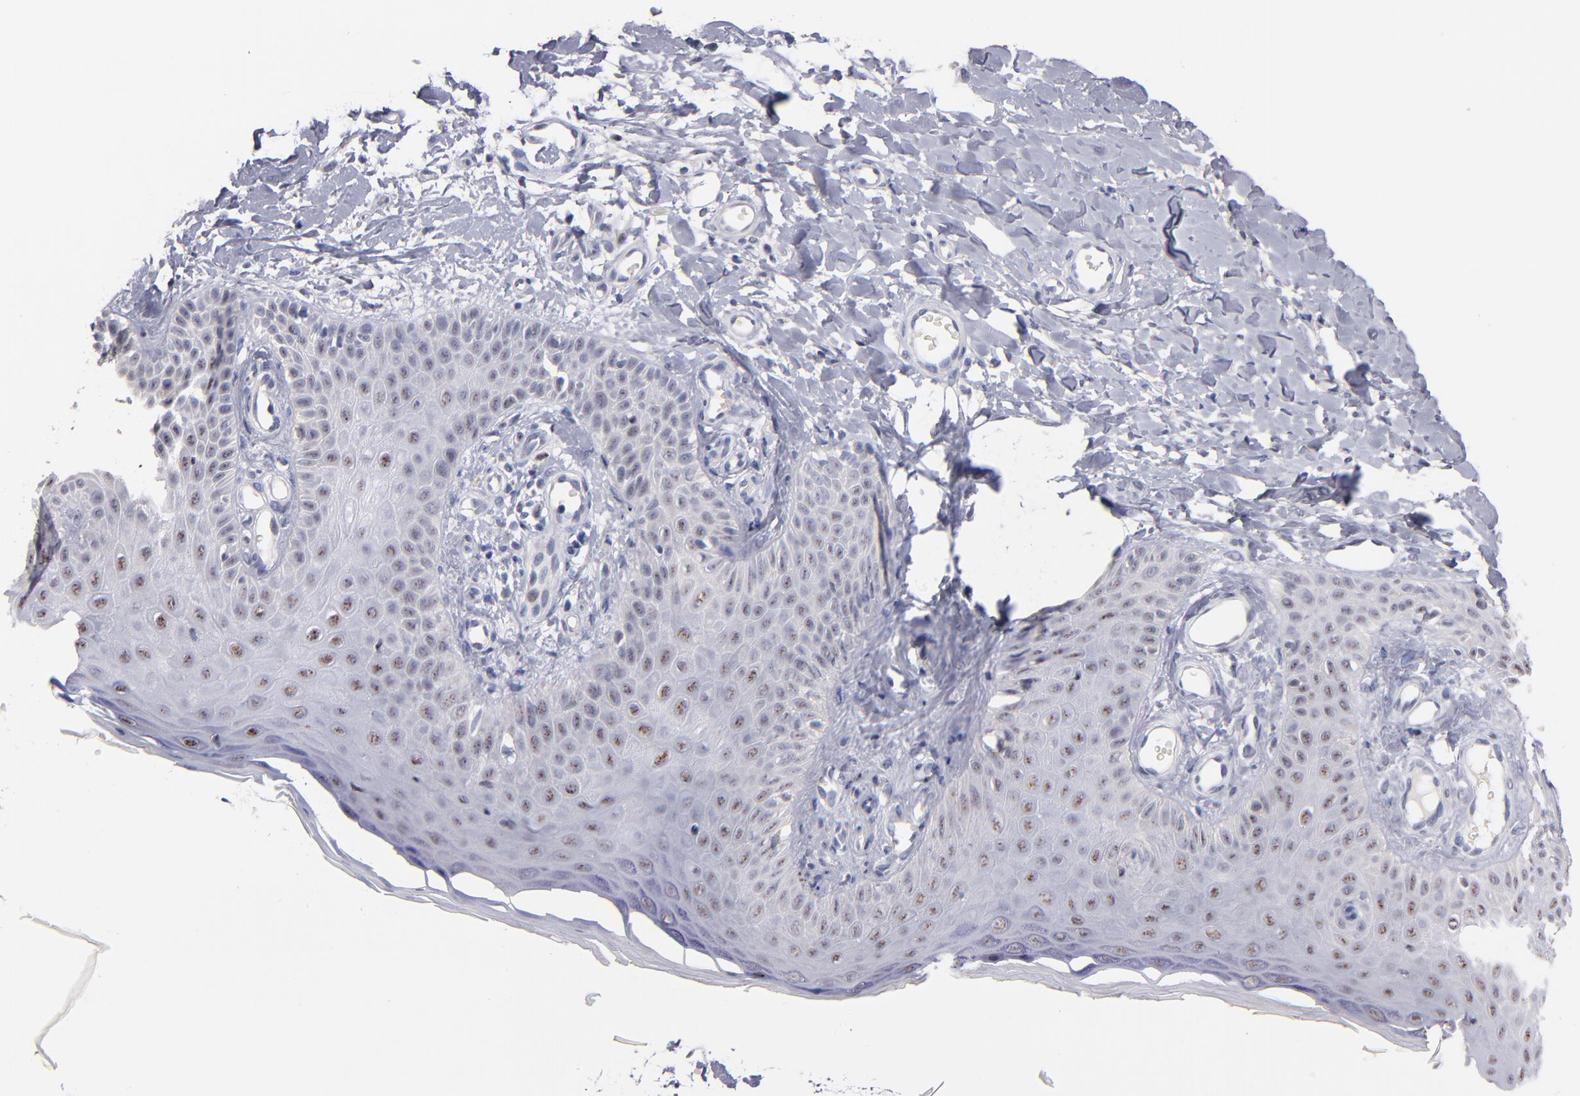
{"staining": {"intensity": "moderate", "quantity": "25%-75%", "location": "nuclear"}, "tissue": "skin cancer", "cell_type": "Tumor cells", "image_type": "cancer", "snomed": [{"axis": "morphology", "description": "Squamous cell carcinoma, NOS"}, {"axis": "topography", "description": "Skin"}], "caption": "Tumor cells reveal medium levels of moderate nuclear staining in about 25%-75% of cells in squamous cell carcinoma (skin). (Stains: DAB (3,3'-diaminobenzidine) in brown, nuclei in blue, Microscopy: brightfield microscopy at high magnification).", "gene": "RAF1", "patient": {"sex": "female", "age": 40}}